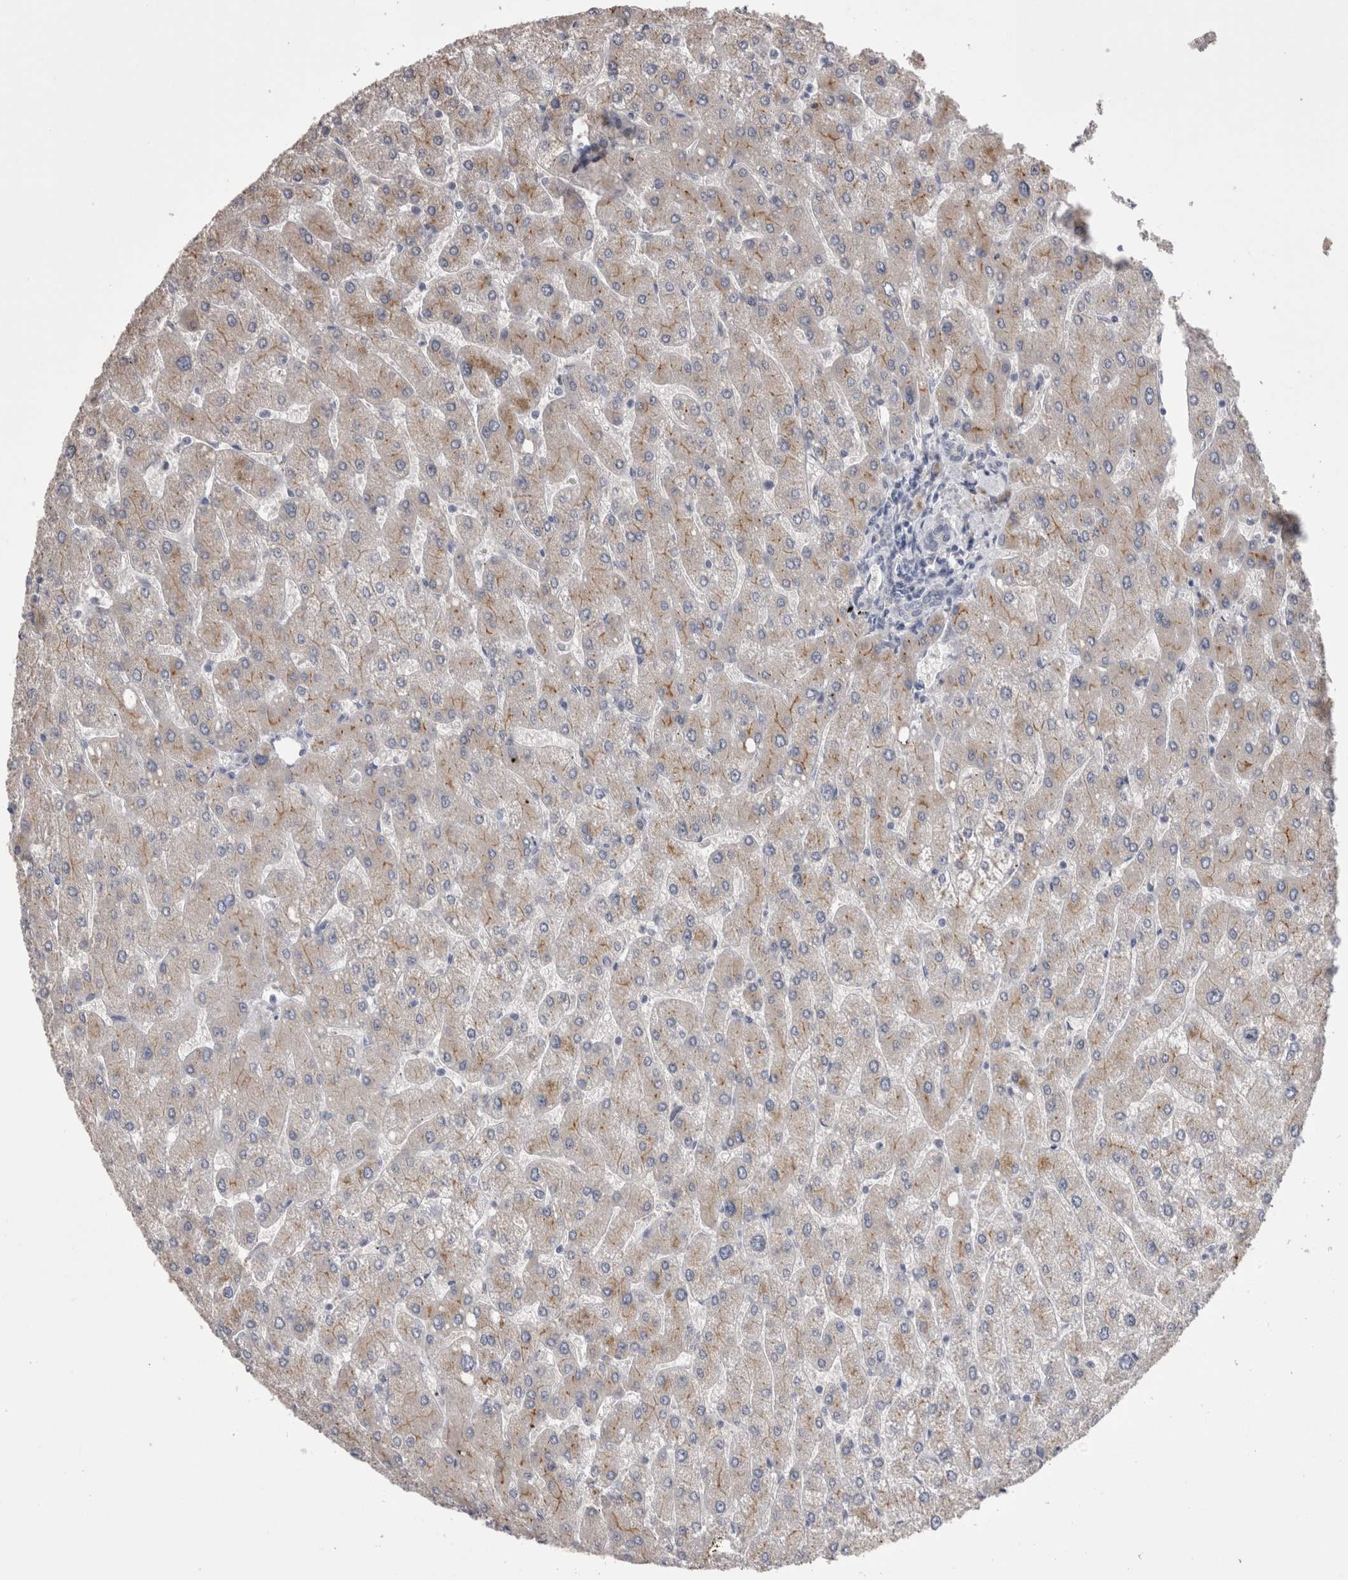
{"staining": {"intensity": "negative", "quantity": "none", "location": "none"}, "tissue": "liver", "cell_type": "Cholangiocytes", "image_type": "normal", "snomed": [{"axis": "morphology", "description": "Normal tissue, NOS"}, {"axis": "topography", "description": "Liver"}], "caption": "Cholangiocytes are negative for brown protein staining in normal liver. (DAB (3,3'-diaminobenzidine) immunohistochemistry (IHC) with hematoxylin counter stain).", "gene": "CDHR5", "patient": {"sex": "male", "age": 55}}